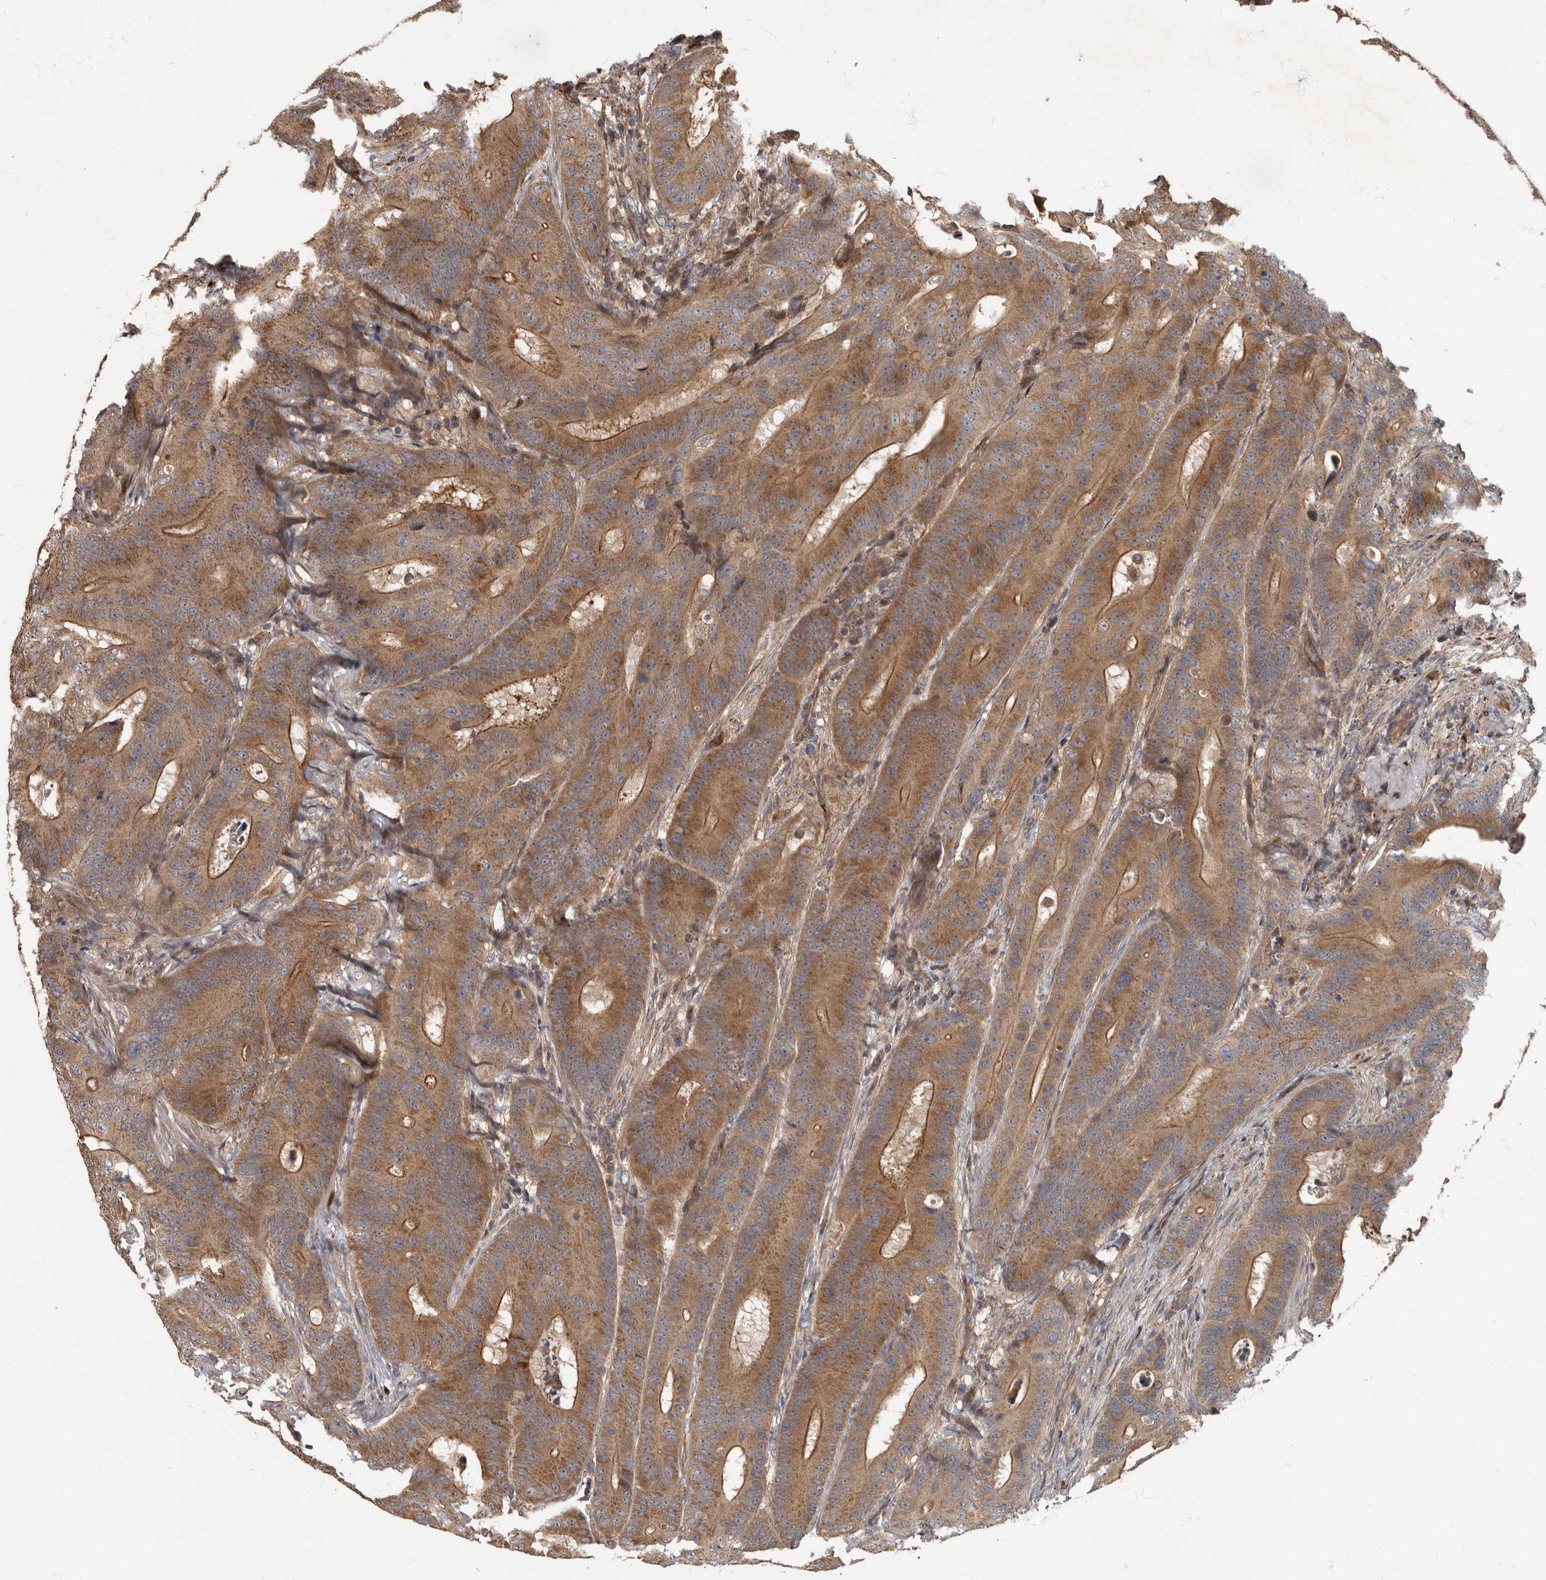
{"staining": {"intensity": "moderate", "quantity": ">75%", "location": "cytoplasmic/membranous"}, "tissue": "colorectal cancer", "cell_type": "Tumor cells", "image_type": "cancer", "snomed": [{"axis": "morphology", "description": "Adenocarcinoma, NOS"}, {"axis": "topography", "description": "Colon"}], "caption": "The image exhibits a brown stain indicating the presence of a protein in the cytoplasmic/membranous of tumor cells in colorectal cancer (adenocarcinoma).", "gene": "IQCK", "patient": {"sex": "male", "age": 83}}